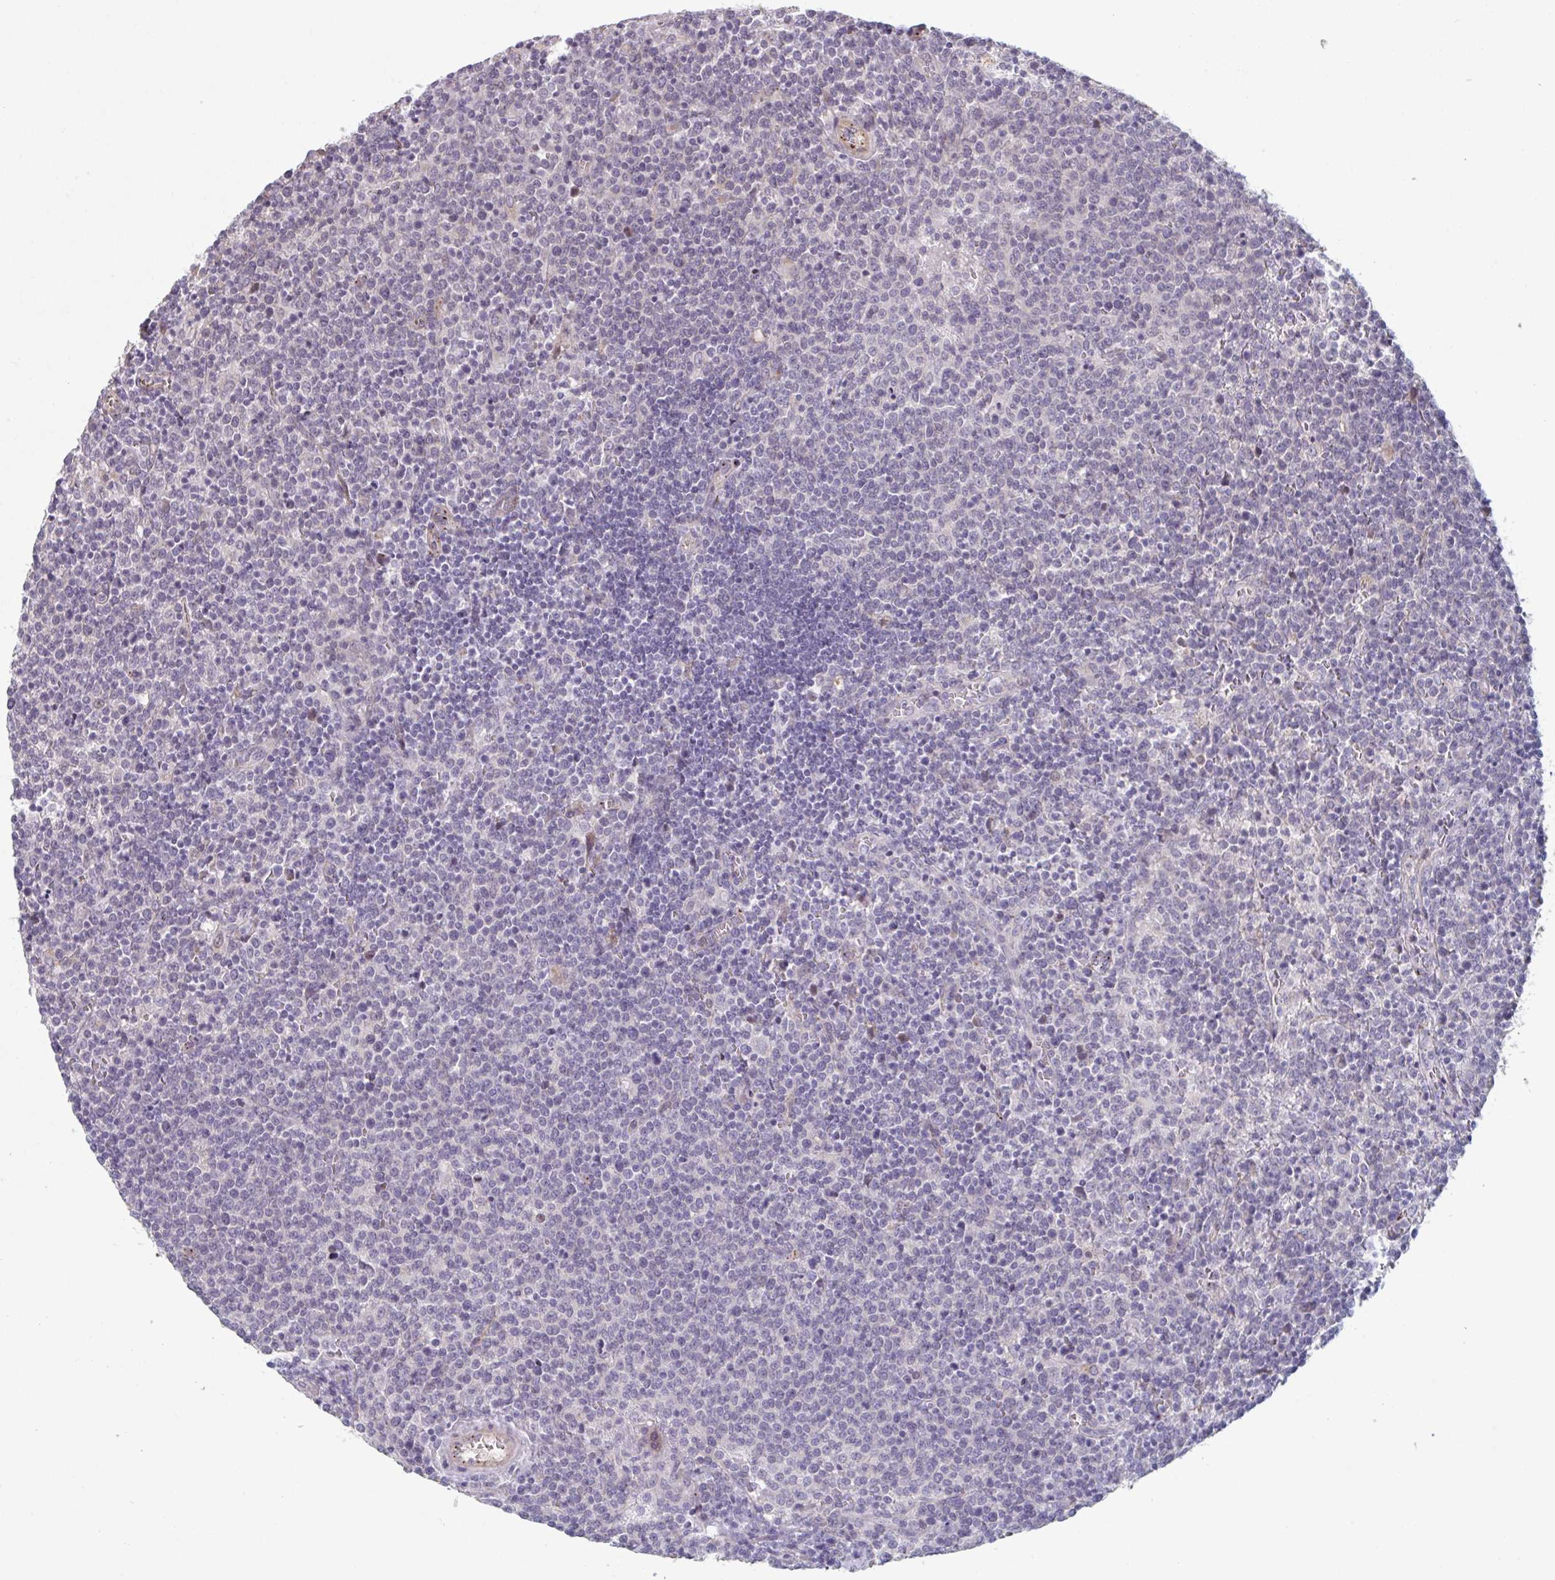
{"staining": {"intensity": "negative", "quantity": "none", "location": "none"}, "tissue": "lymphoma", "cell_type": "Tumor cells", "image_type": "cancer", "snomed": [{"axis": "morphology", "description": "Malignant lymphoma, non-Hodgkin's type, High grade"}, {"axis": "topography", "description": "Lymph node"}], "caption": "Immunohistochemistry (IHC) histopathology image of neoplastic tissue: human high-grade malignant lymphoma, non-Hodgkin's type stained with DAB exhibits no significant protein expression in tumor cells.", "gene": "TNFSF10", "patient": {"sex": "male", "age": 61}}